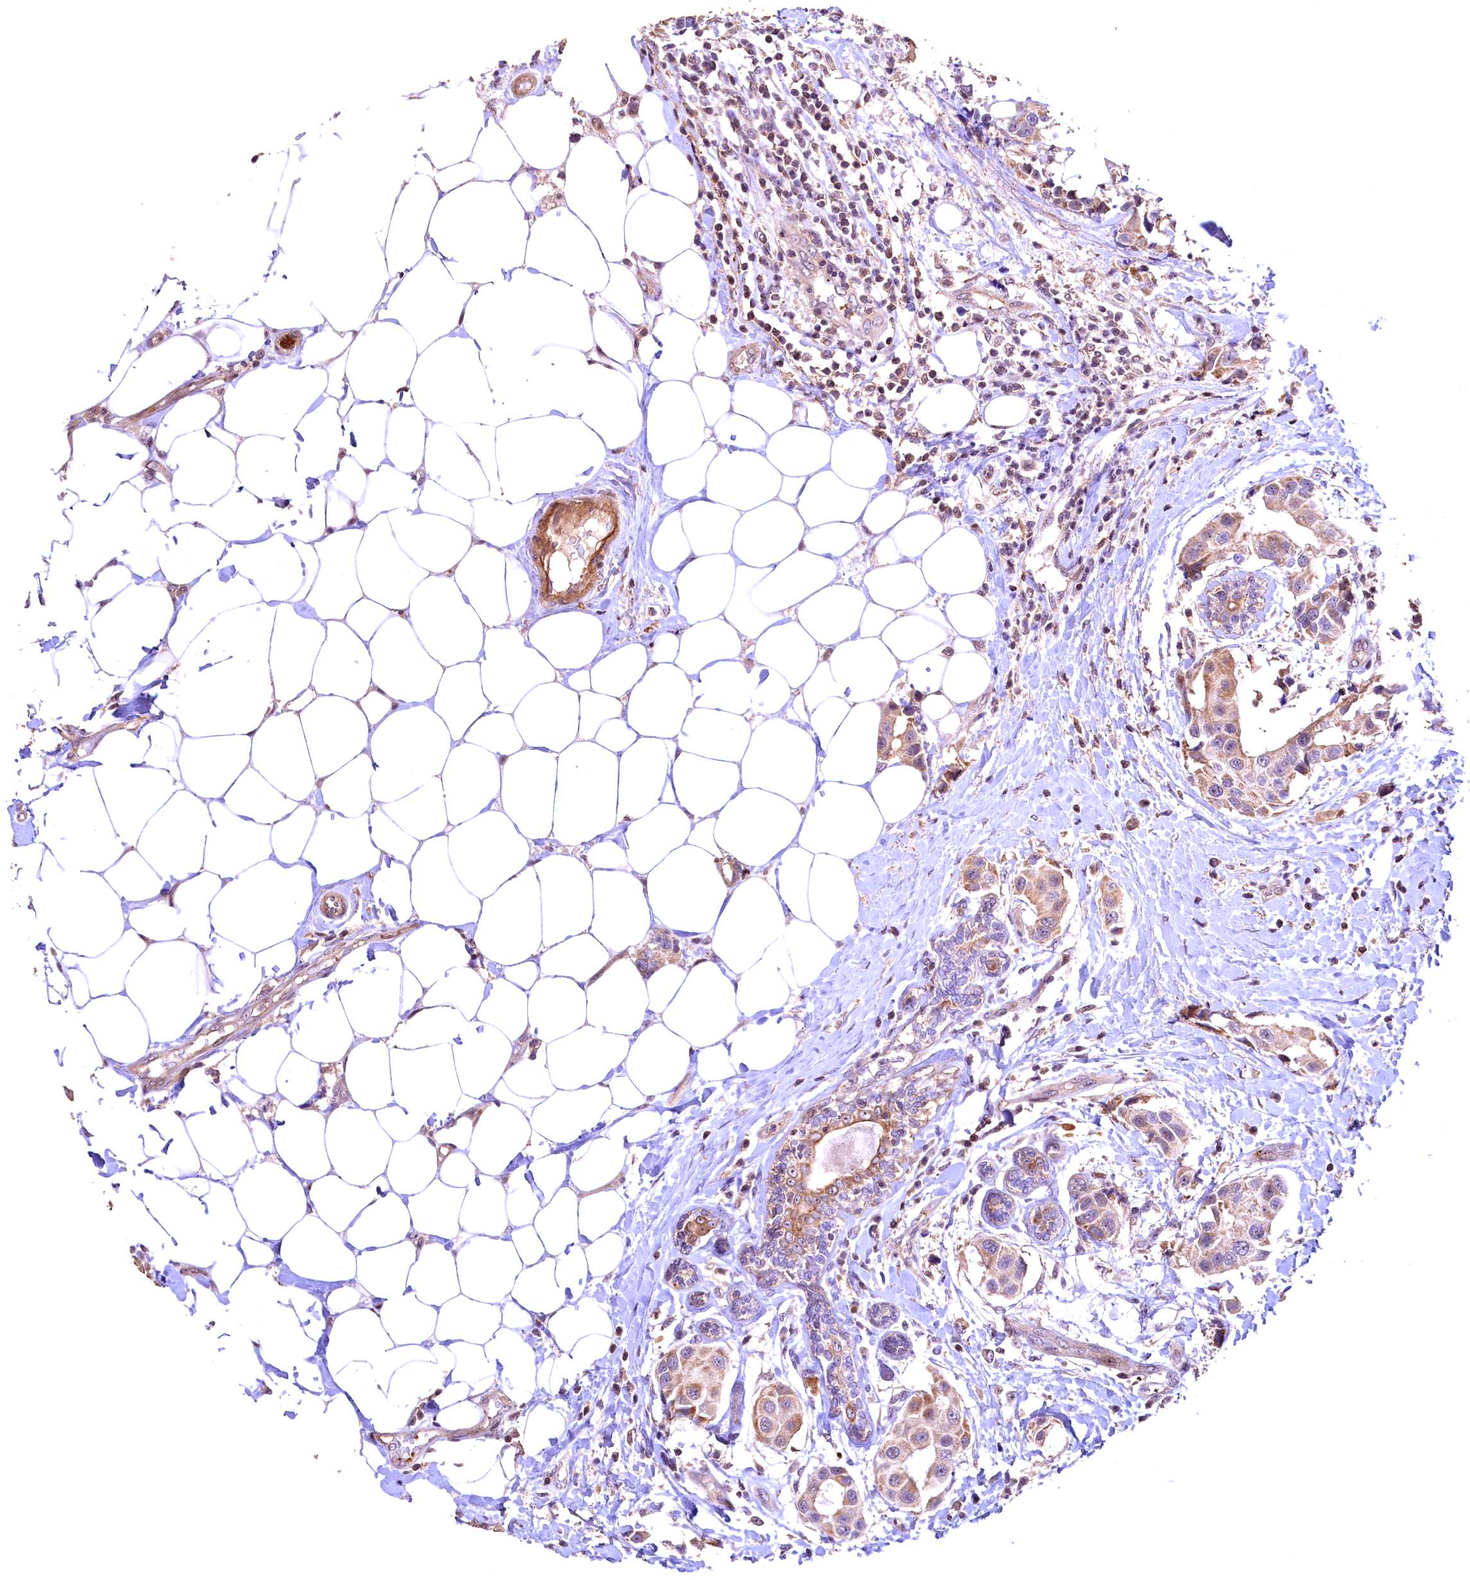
{"staining": {"intensity": "moderate", "quantity": "25%-75%", "location": "cytoplasmic/membranous"}, "tissue": "breast cancer", "cell_type": "Tumor cells", "image_type": "cancer", "snomed": [{"axis": "morphology", "description": "Normal tissue, NOS"}, {"axis": "morphology", "description": "Duct carcinoma"}, {"axis": "topography", "description": "Breast"}], "caption": "High-power microscopy captured an IHC micrograph of invasive ductal carcinoma (breast), revealing moderate cytoplasmic/membranous staining in about 25%-75% of tumor cells.", "gene": "FUZ", "patient": {"sex": "female", "age": 39}}